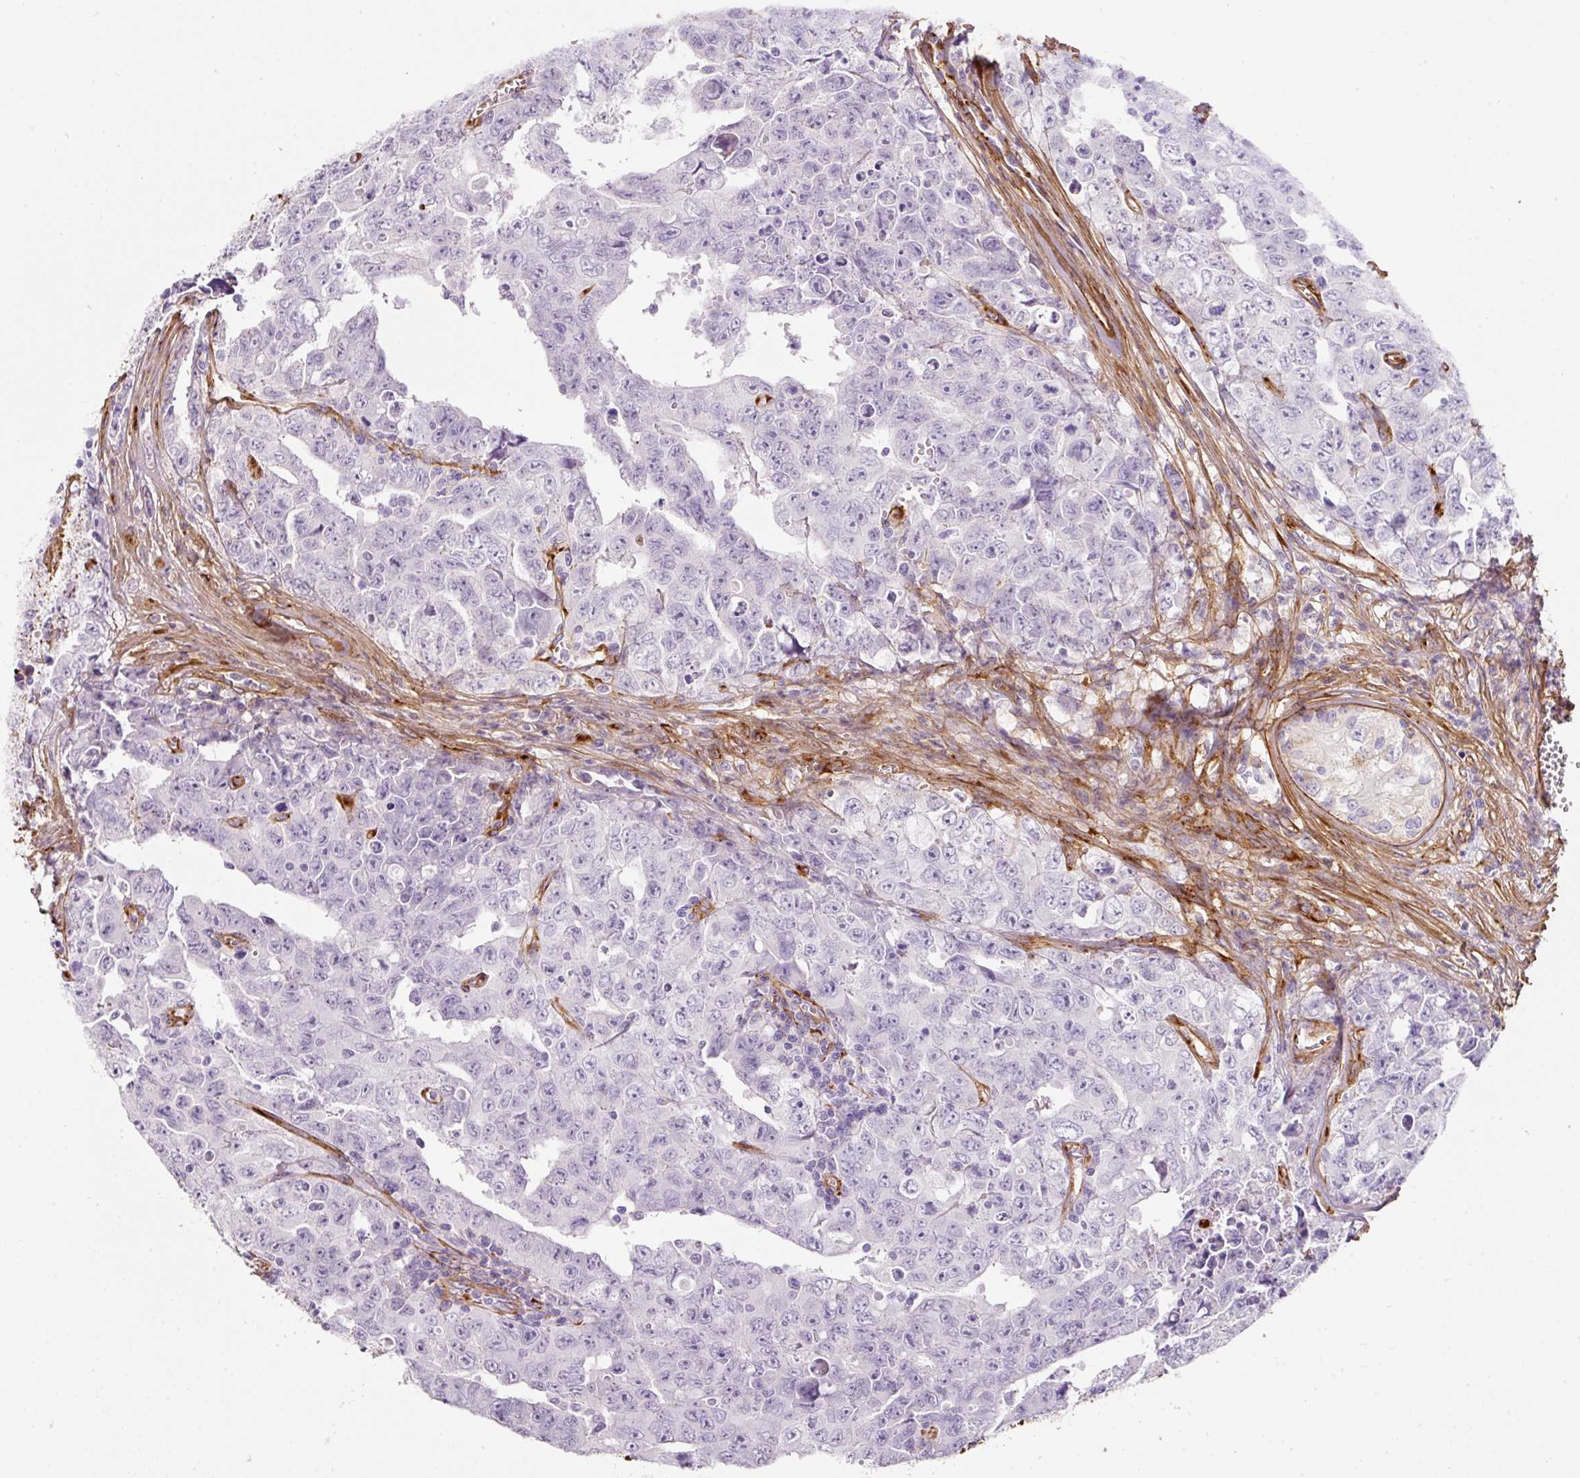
{"staining": {"intensity": "negative", "quantity": "none", "location": "none"}, "tissue": "testis cancer", "cell_type": "Tumor cells", "image_type": "cancer", "snomed": [{"axis": "morphology", "description": "Carcinoma, Embryonal, NOS"}, {"axis": "topography", "description": "Testis"}], "caption": "This is an immunohistochemistry photomicrograph of human testis cancer (embryonal carcinoma). There is no staining in tumor cells.", "gene": "LOXL4", "patient": {"sex": "male", "age": 24}}